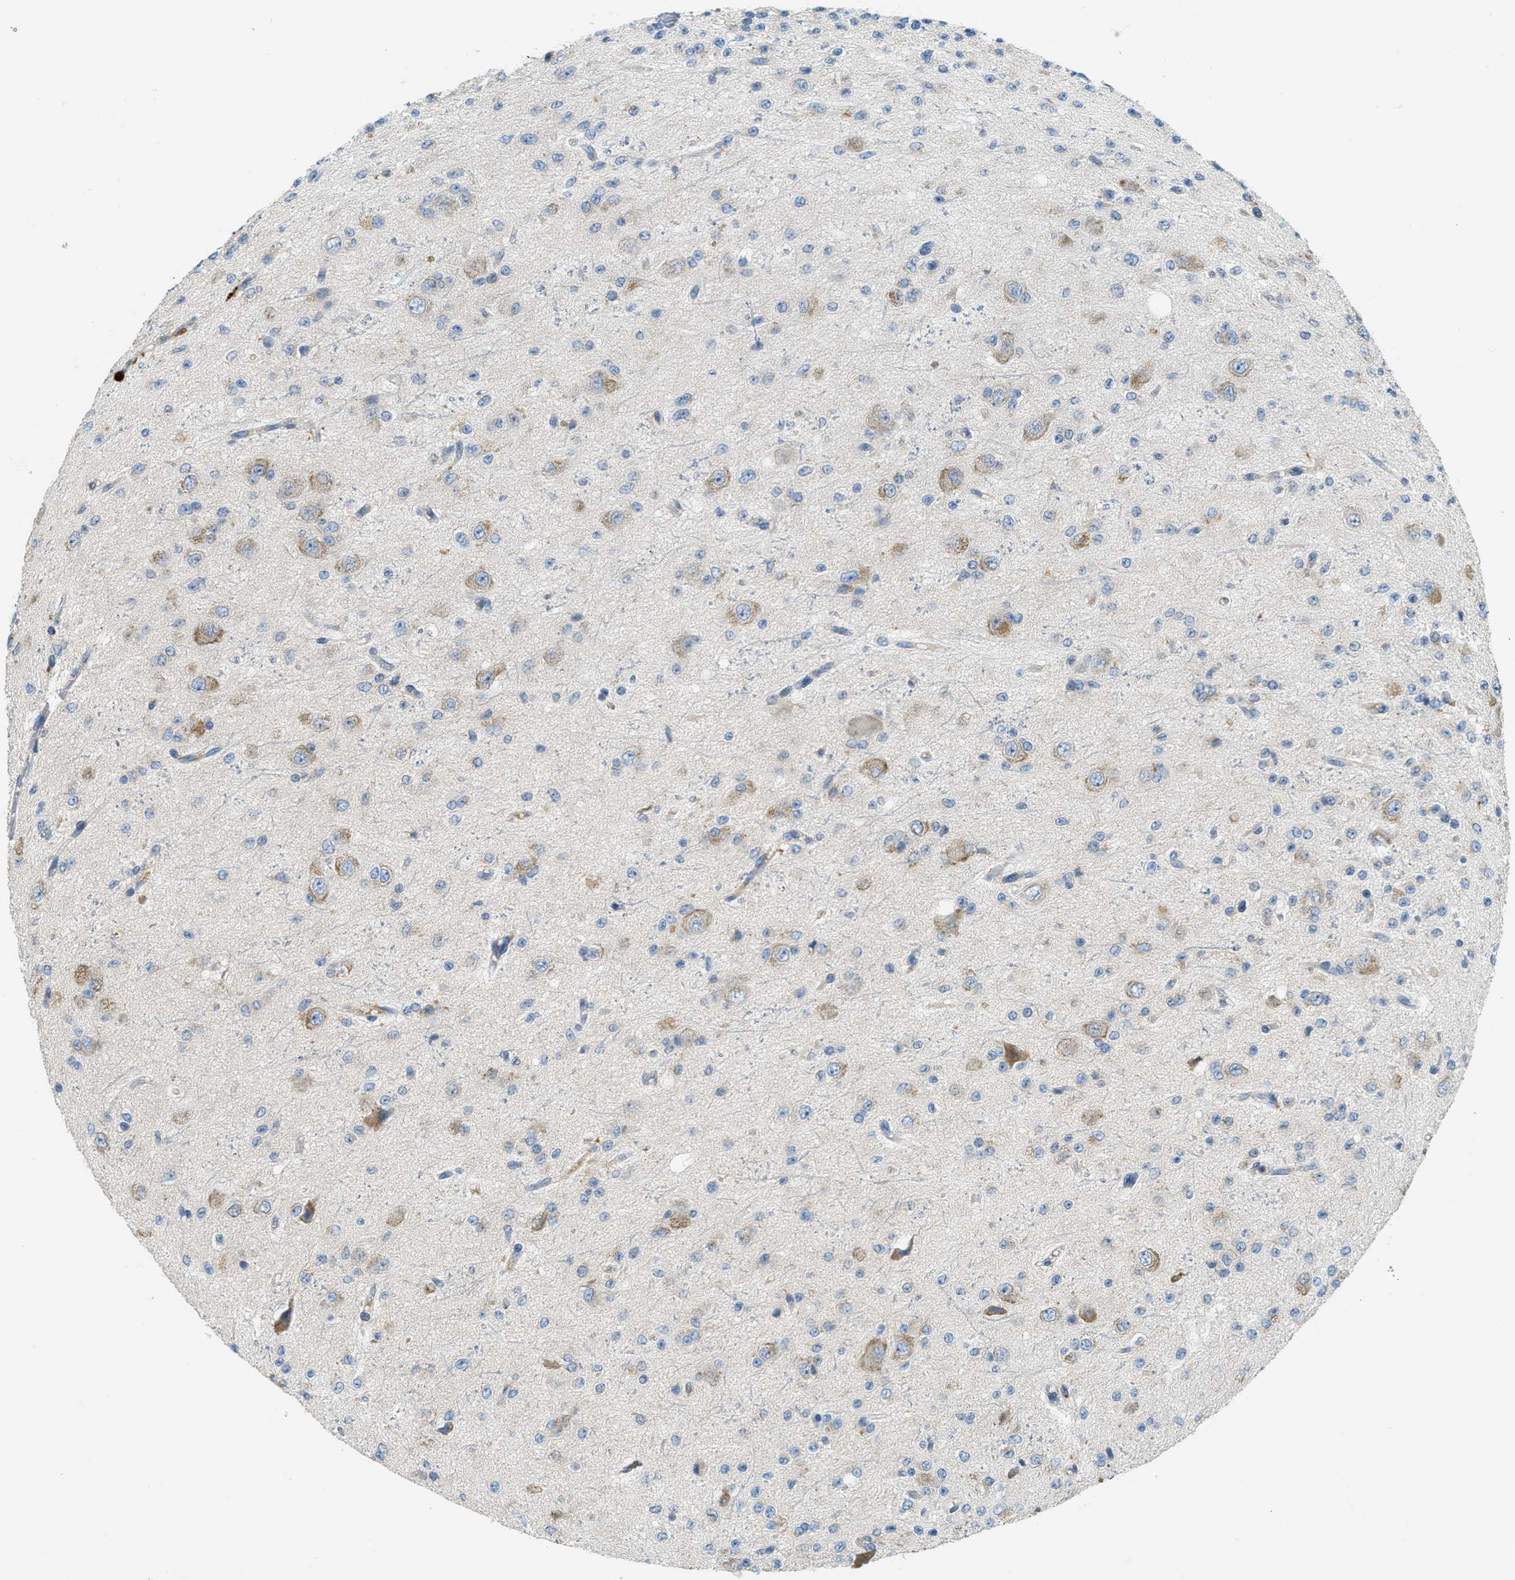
{"staining": {"intensity": "weak", "quantity": "<25%", "location": "cytoplasmic/membranous"}, "tissue": "glioma", "cell_type": "Tumor cells", "image_type": "cancer", "snomed": [{"axis": "morphology", "description": "Glioma, malignant, High grade"}, {"axis": "topography", "description": "pancreas cauda"}], "caption": "This is a image of IHC staining of malignant glioma (high-grade), which shows no expression in tumor cells.", "gene": "SSR1", "patient": {"sex": "male", "age": 60}}